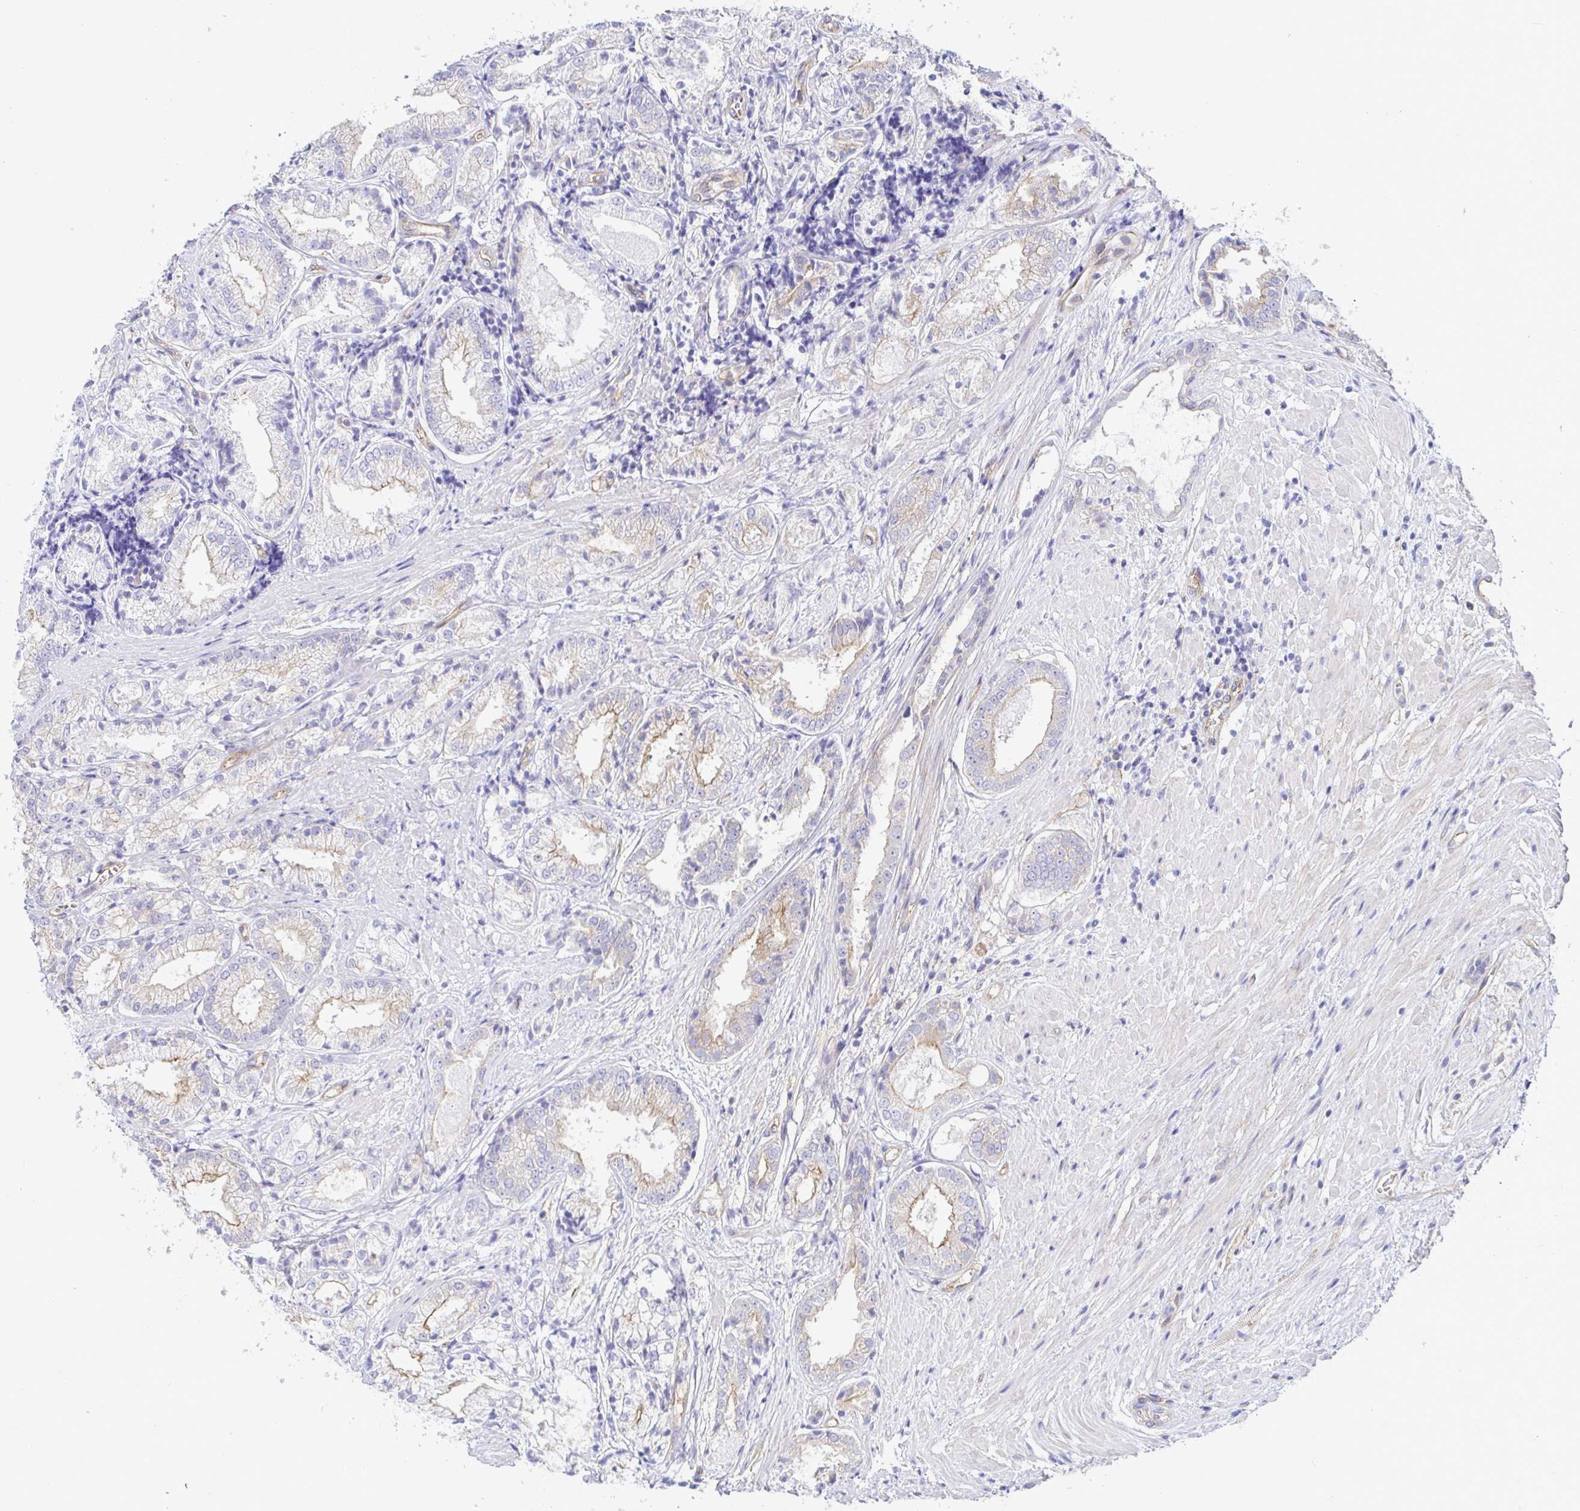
{"staining": {"intensity": "weak", "quantity": "<25%", "location": "cytoplasmic/membranous"}, "tissue": "prostate cancer", "cell_type": "Tumor cells", "image_type": "cancer", "snomed": [{"axis": "morphology", "description": "Adenocarcinoma, High grade"}, {"axis": "topography", "description": "Prostate"}], "caption": "Immunohistochemistry (IHC) of human prostate cancer shows no positivity in tumor cells. Nuclei are stained in blue.", "gene": "ARL4D", "patient": {"sex": "male", "age": 61}}